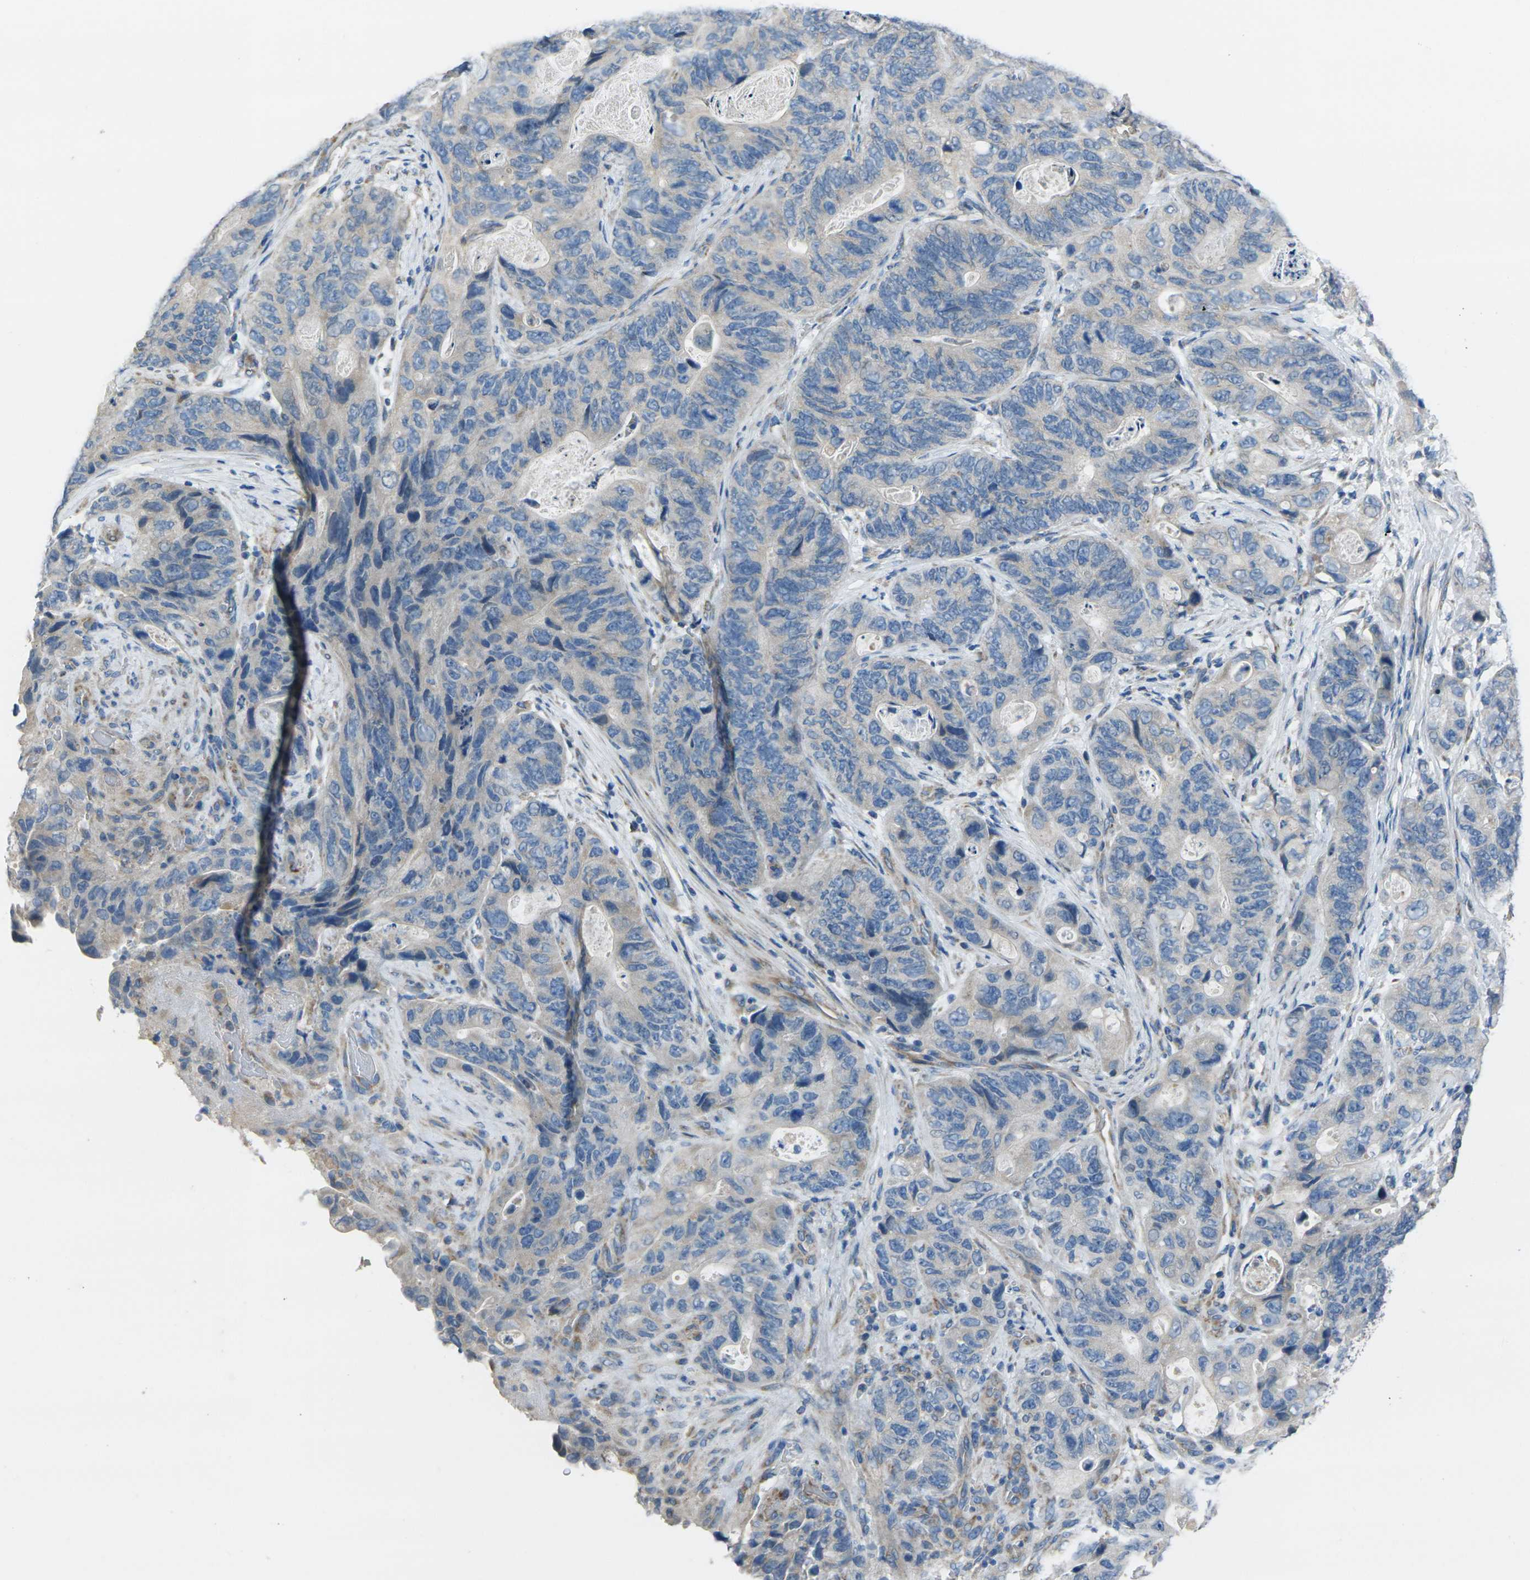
{"staining": {"intensity": "weak", "quantity": "<25%", "location": "cytoplasmic/membranous"}, "tissue": "stomach cancer", "cell_type": "Tumor cells", "image_type": "cancer", "snomed": [{"axis": "morphology", "description": "Adenocarcinoma, NOS"}, {"axis": "topography", "description": "Stomach"}], "caption": "The photomicrograph reveals no significant positivity in tumor cells of stomach cancer.", "gene": "TMEM120B", "patient": {"sex": "female", "age": 89}}